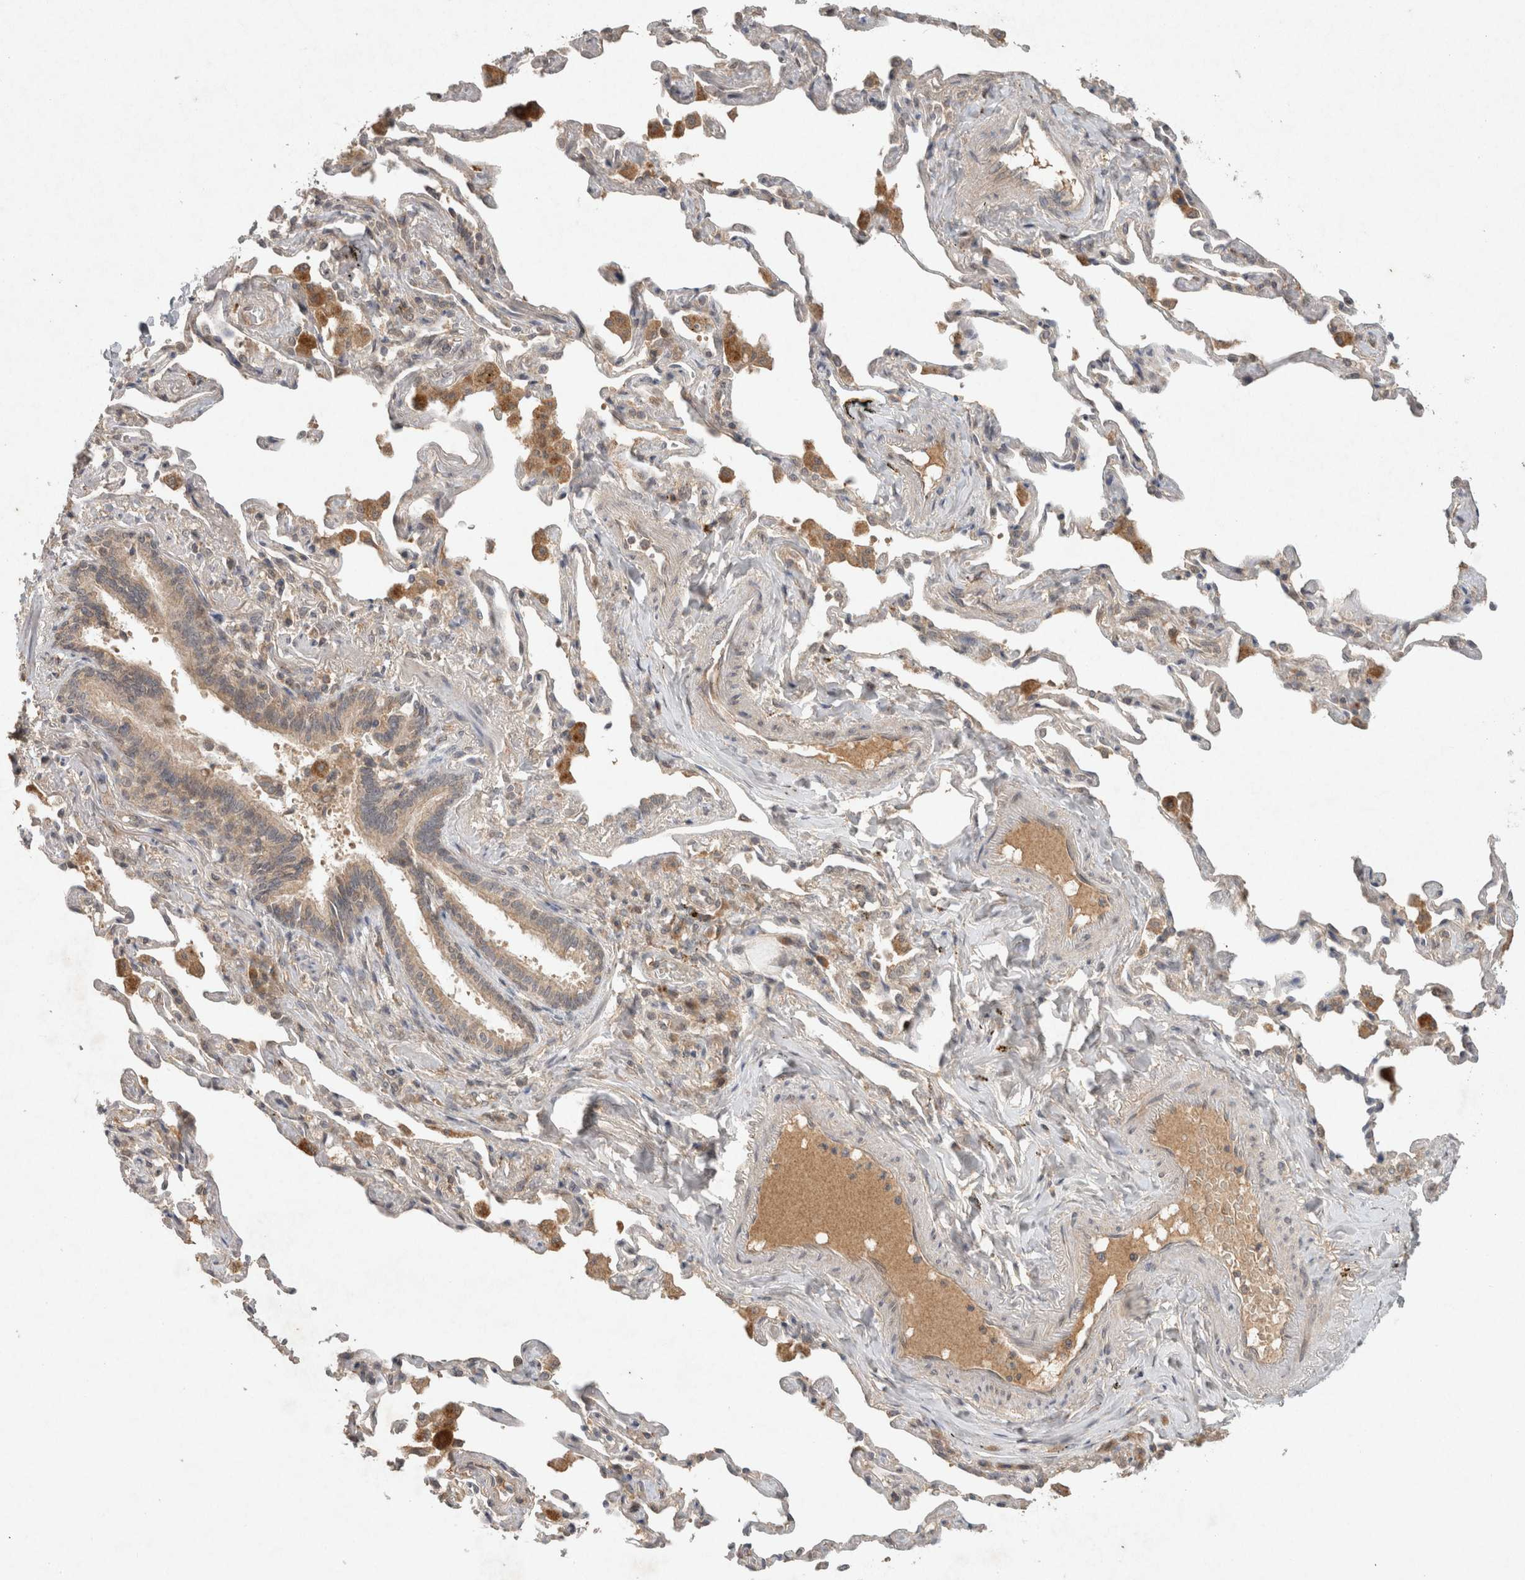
{"staining": {"intensity": "moderate", "quantity": ">75%", "location": "cytoplasmic/membranous"}, "tissue": "bronchus", "cell_type": "Respiratory epithelial cells", "image_type": "normal", "snomed": [{"axis": "morphology", "description": "Normal tissue, NOS"}, {"axis": "morphology", "description": "Inflammation, NOS"}, {"axis": "topography", "description": "Bronchus"}, {"axis": "topography", "description": "Lung"}], "caption": "Brown immunohistochemical staining in normal bronchus demonstrates moderate cytoplasmic/membranous expression in about >75% of respiratory epithelial cells.", "gene": "LOXL2", "patient": {"sex": "female", "age": 46}}